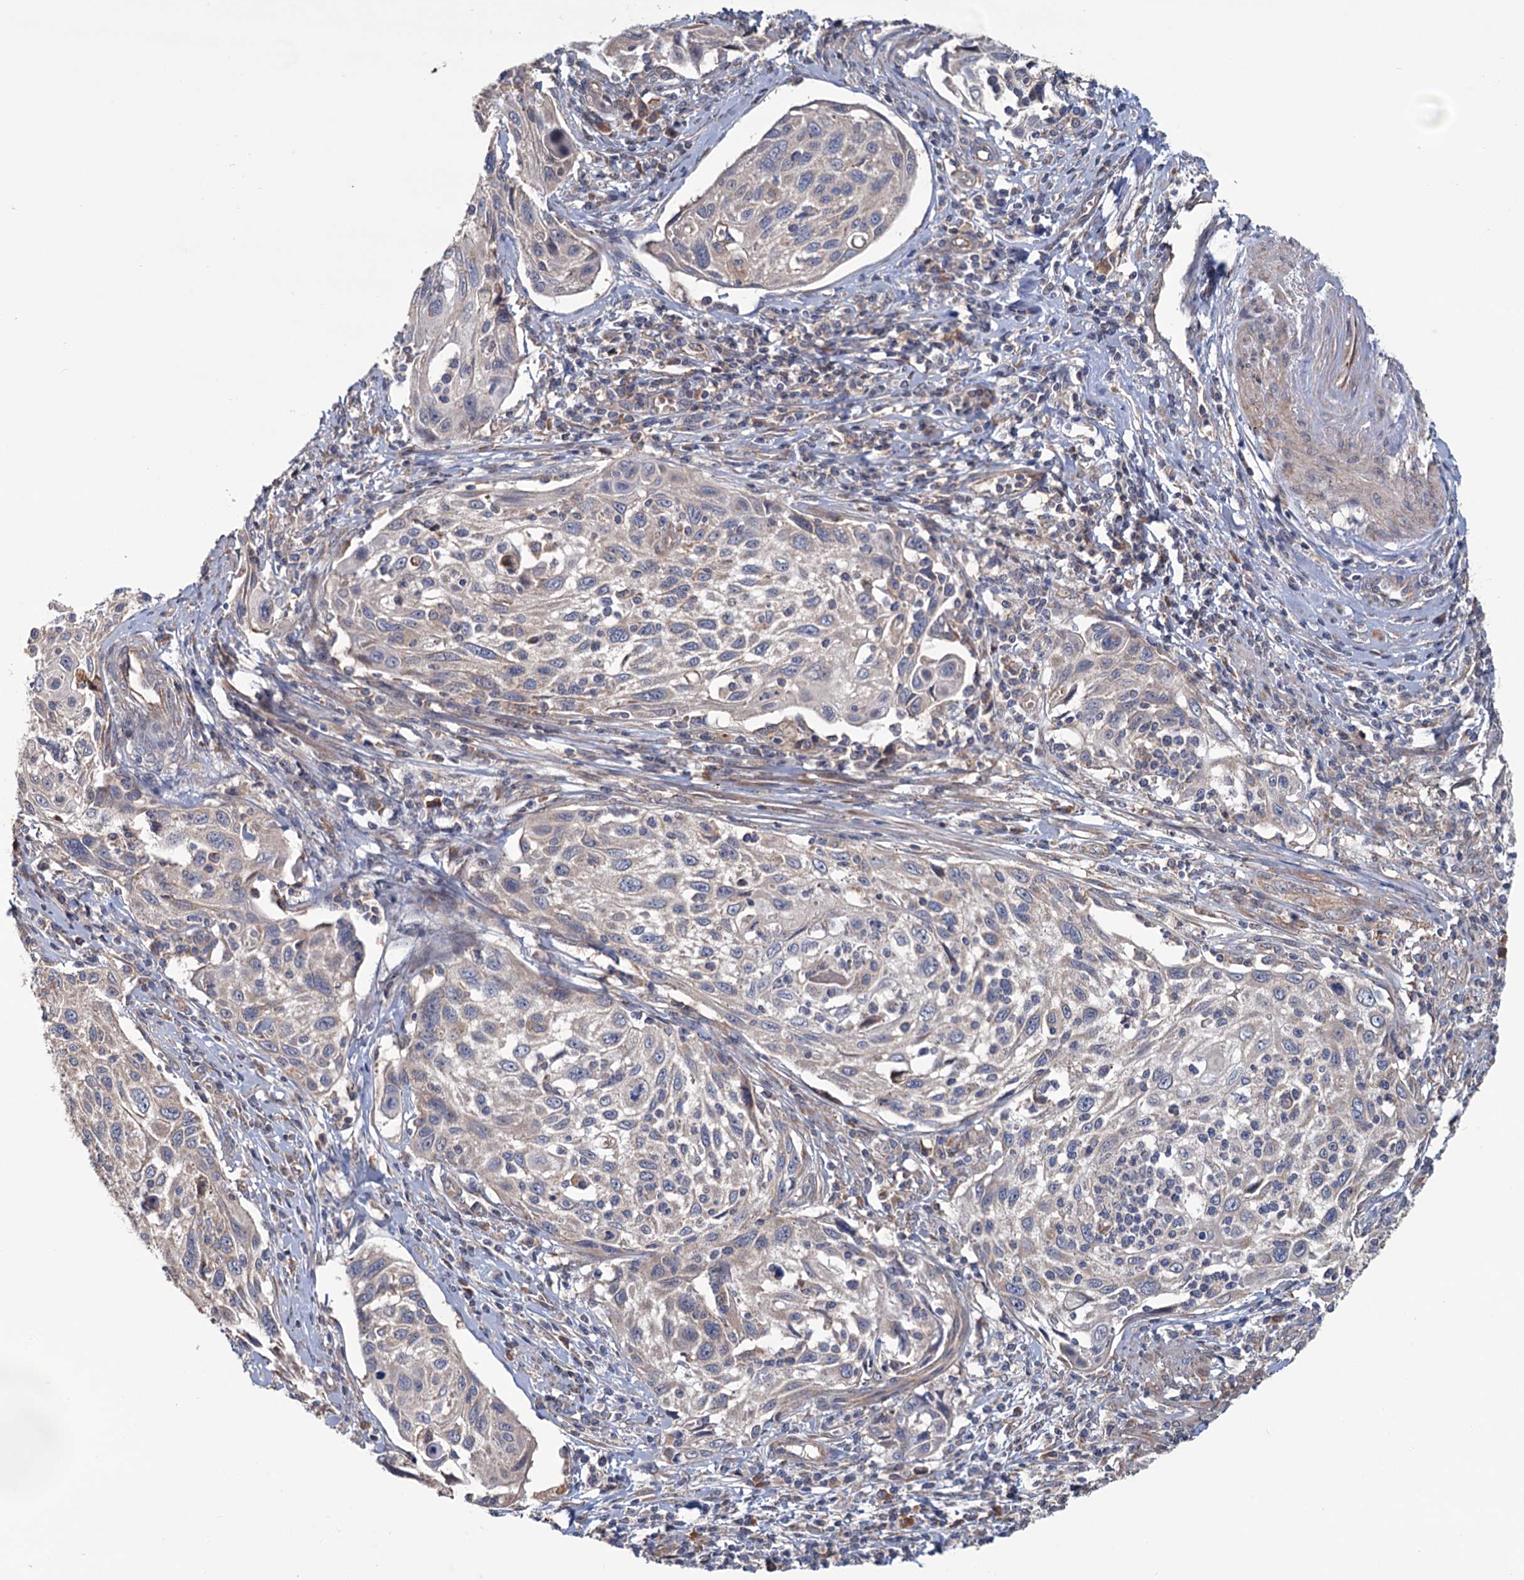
{"staining": {"intensity": "negative", "quantity": "none", "location": "none"}, "tissue": "cervical cancer", "cell_type": "Tumor cells", "image_type": "cancer", "snomed": [{"axis": "morphology", "description": "Squamous cell carcinoma, NOS"}, {"axis": "topography", "description": "Cervix"}], "caption": "The photomicrograph displays no significant expression in tumor cells of cervical squamous cell carcinoma.", "gene": "MTRR", "patient": {"sex": "female", "age": 70}}